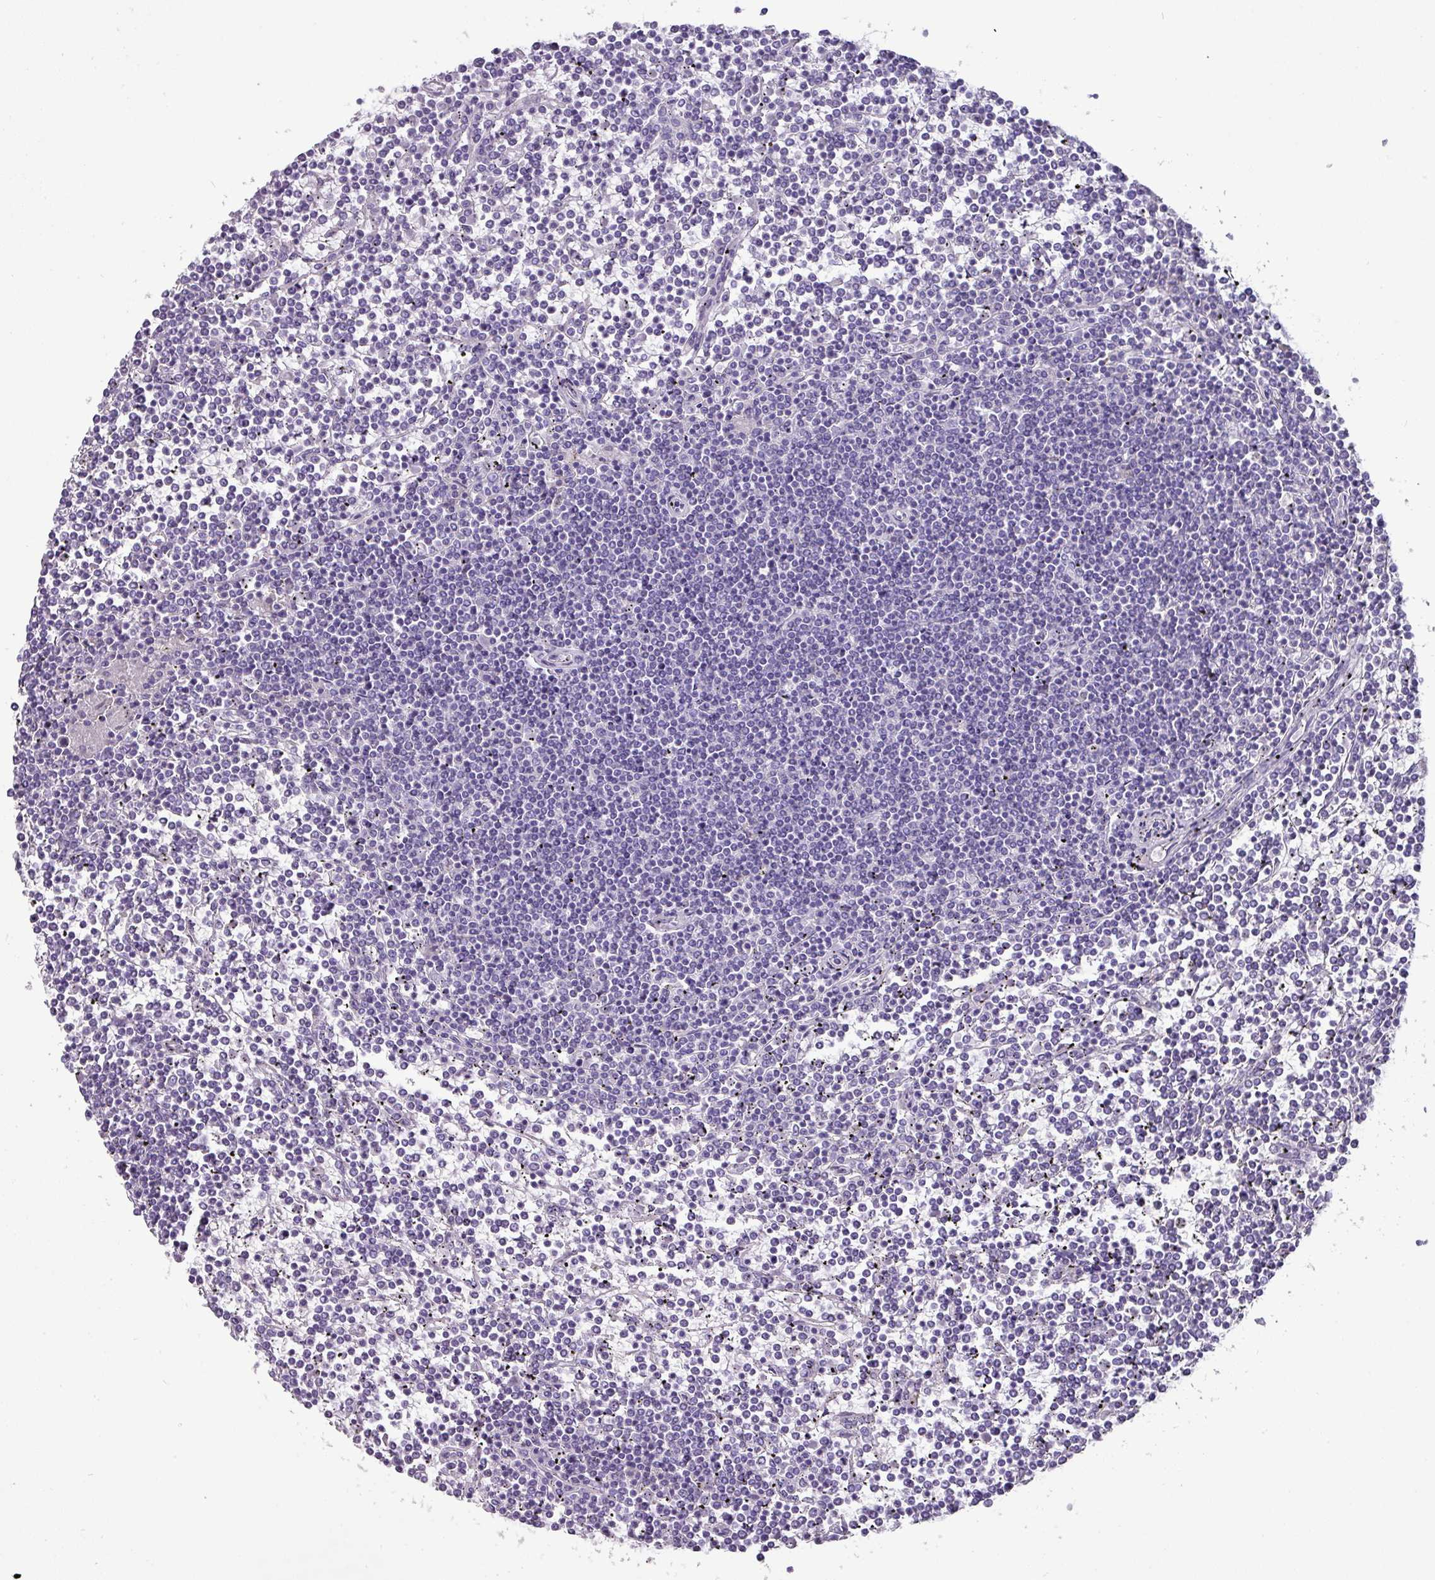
{"staining": {"intensity": "negative", "quantity": "none", "location": "none"}, "tissue": "lymphoma", "cell_type": "Tumor cells", "image_type": "cancer", "snomed": [{"axis": "morphology", "description": "Malignant lymphoma, non-Hodgkin's type, Low grade"}, {"axis": "topography", "description": "Spleen"}], "caption": "Protein analysis of lymphoma reveals no significant staining in tumor cells. (Immunohistochemistry, brightfield microscopy, high magnification).", "gene": "GSTA3", "patient": {"sex": "female", "age": 19}}